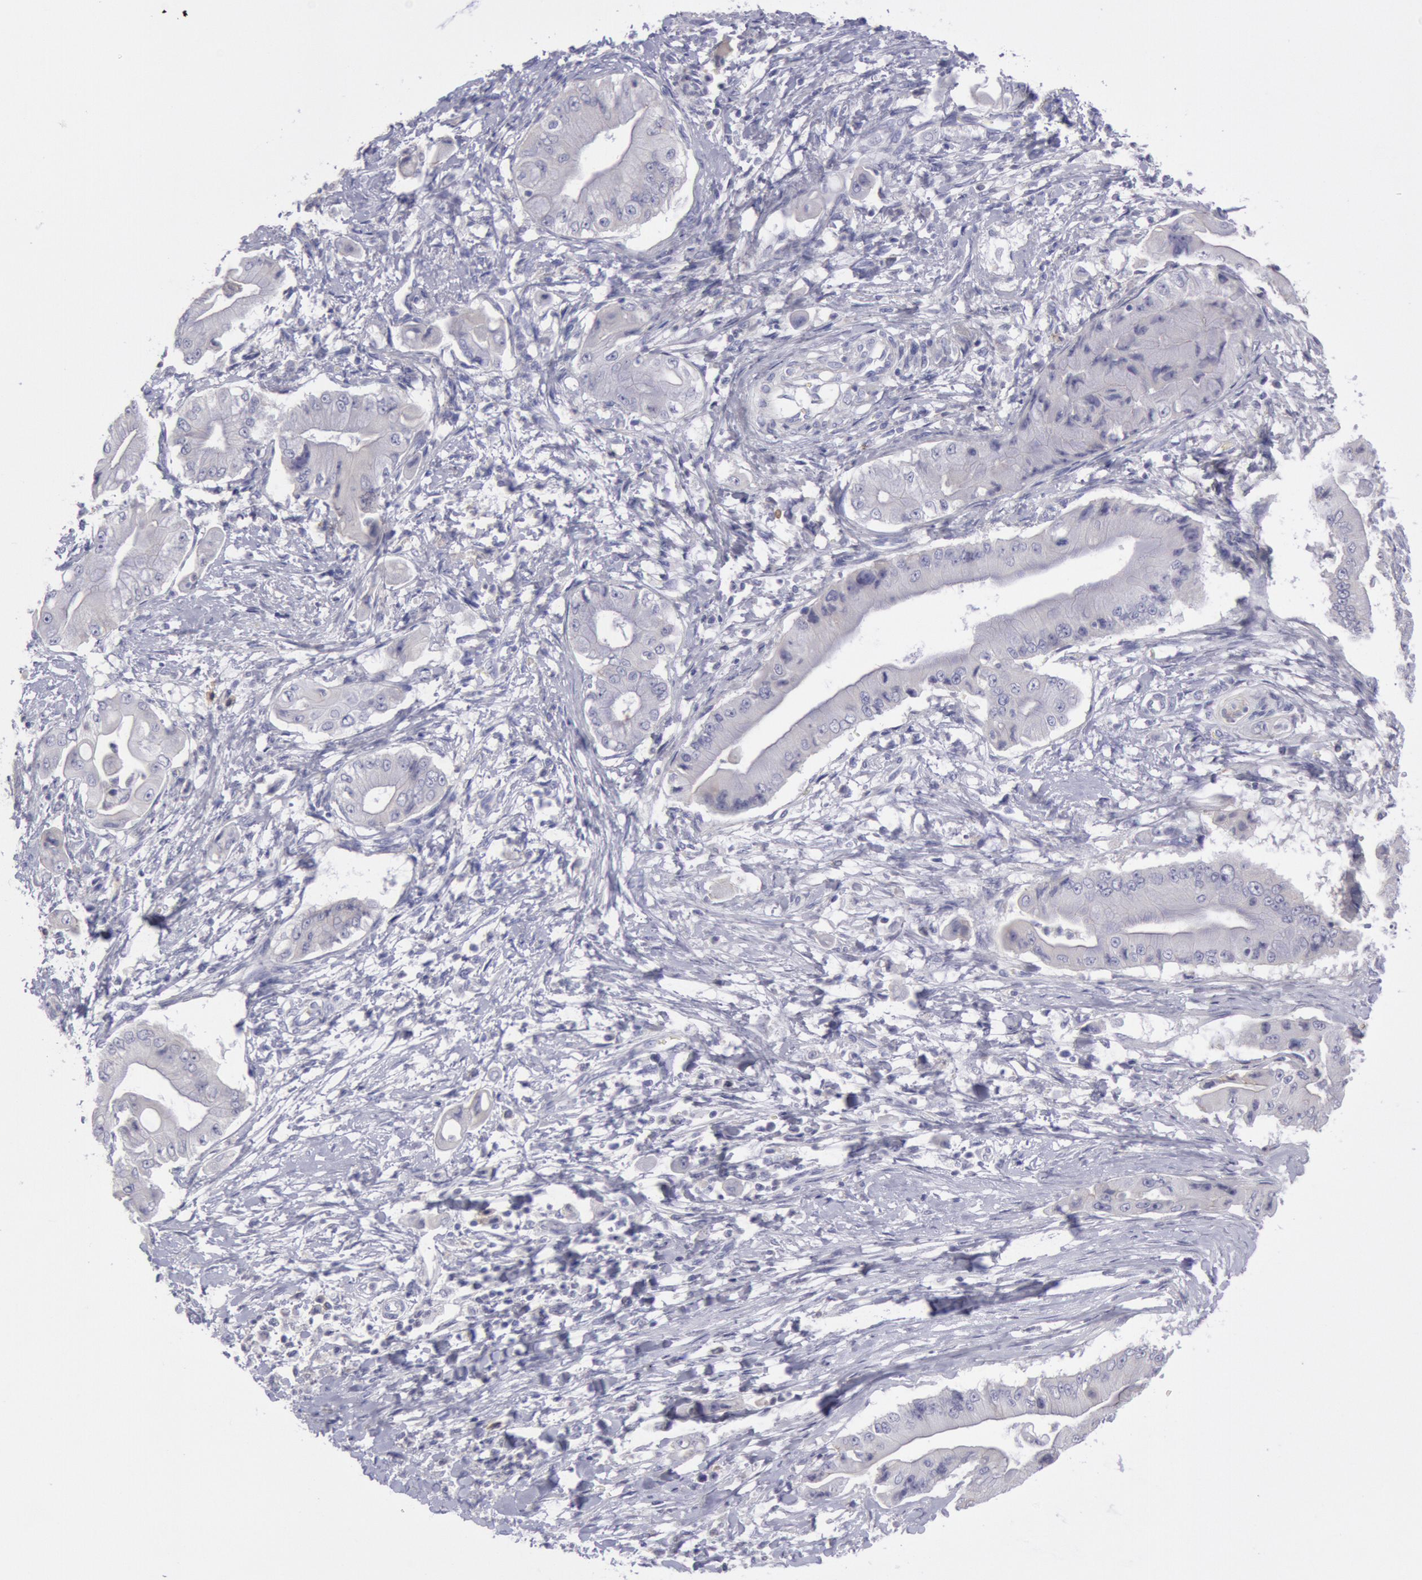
{"staining": {"intensity": "negative", "quantity": "none", "location": "none"}, "tissue": "pancreatic cancer", "cell_type": "Tumor cells", "image_type": "cancer", "snomed": [{"axis": "morphology", "description": "Adenocarcinoma, NOS"}, {"axis": "topography", "description": "Pancreas"}], "caption": "The immunohistochemistry (IHC) image has no significant expression in tumor cells of adenocarcinoma (pancreatic) tissue.", "gene": "MYH7", "patient": {"sex": "male", "age": 62}}